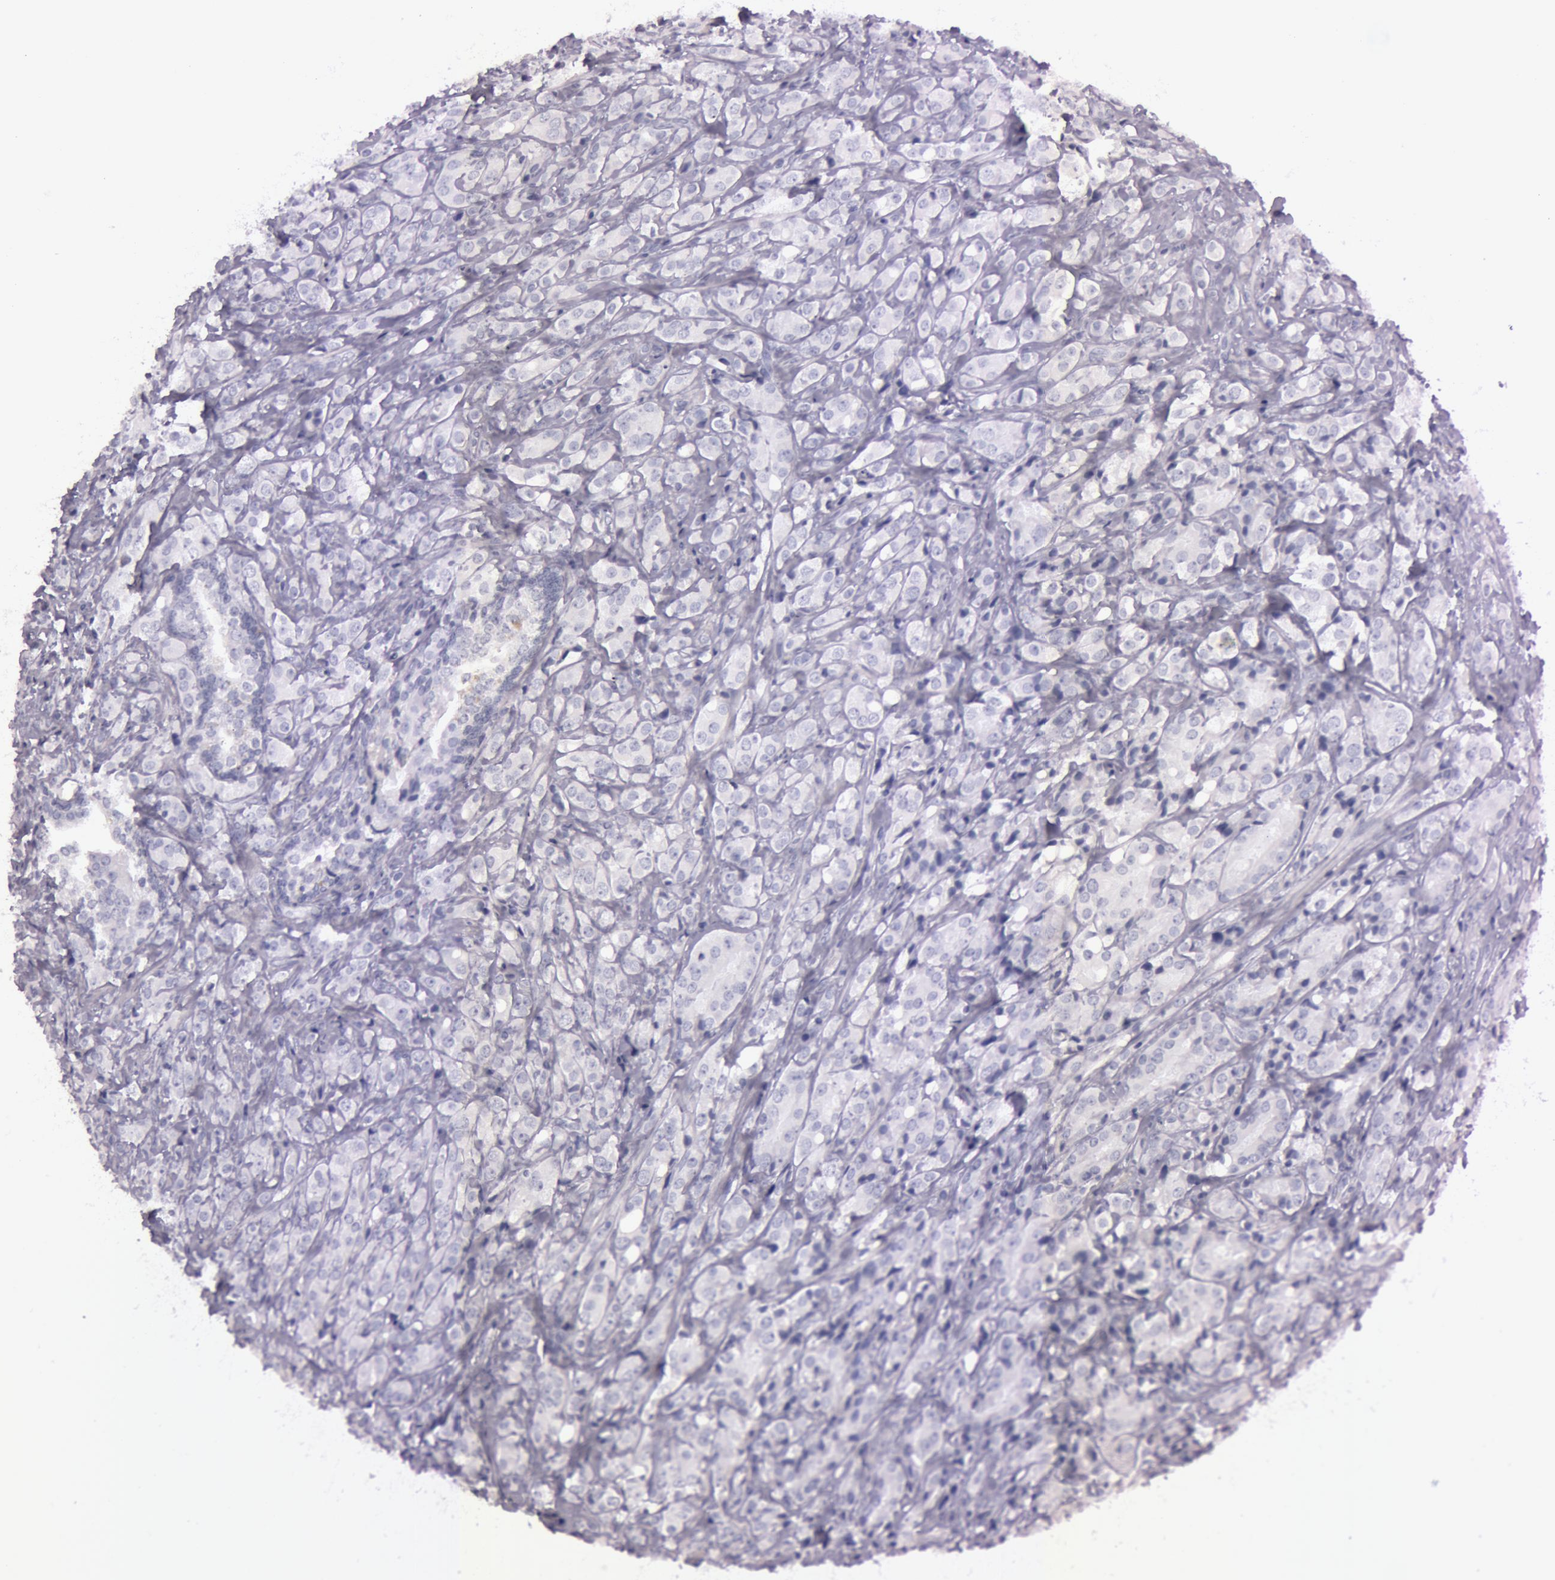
{"staining": {"intensity": "negative", "quantity": "none", "location": "none"}, "tissue": "prostate cancer", "cell_type": "Tumor cells", "image_type": "cancer", "snomed": [{"axis": "morphology", "description": "Adenocarcinoma, High grade"}, {"axis": "topography", "description": "Prostate"}], "caption": "The immunohistochemistry (IHC) image has no significant expression in tumor cells of prostate adenocarcinoma (high-grade) tissue.", "gene": "S100A7", "patient": {"sex": "male", "age": 68}}